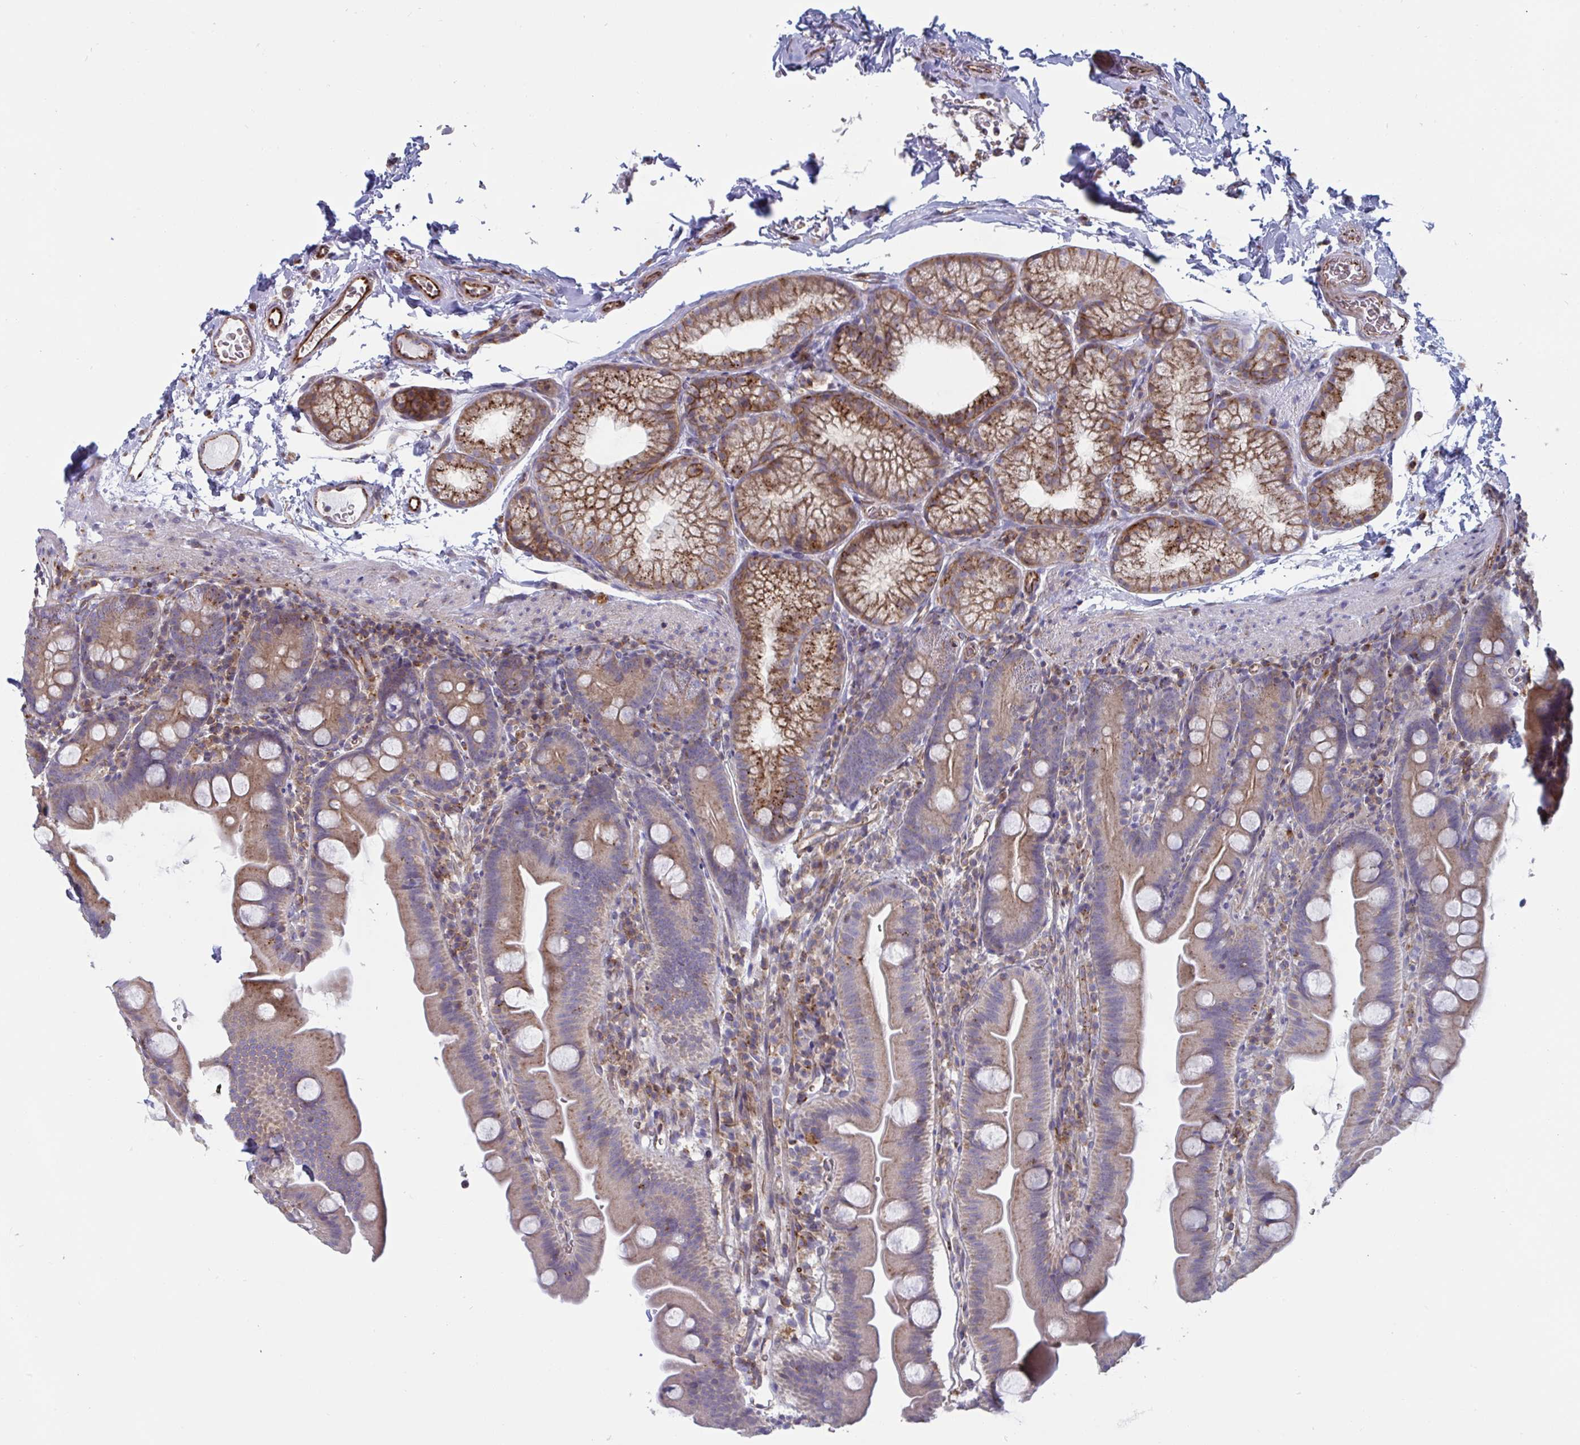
{"staining": {"intensity": "moderate", "quantity": ">75%", "location": "cytoplasmic/membranous"}, "tissue": "small intestine", "cell_type": "Glandular cells", "image_type": "normal", "snomed": [{"axis": "morphology", "description": "Normal tissue, NOS"}, {"axis": "topography", "description": "Small intestine"}], "caption": "Glandular cells display moderate cytoplasmic/membranous staining in about >75% of cells in unremarkable small intestine. (Stains: DAB in brown, nuclei in blue, Microscopy: brightfield microscopy at high magnification).", "gene": "SLC9A6", "patient": {"sex": "female", "age": 68}}